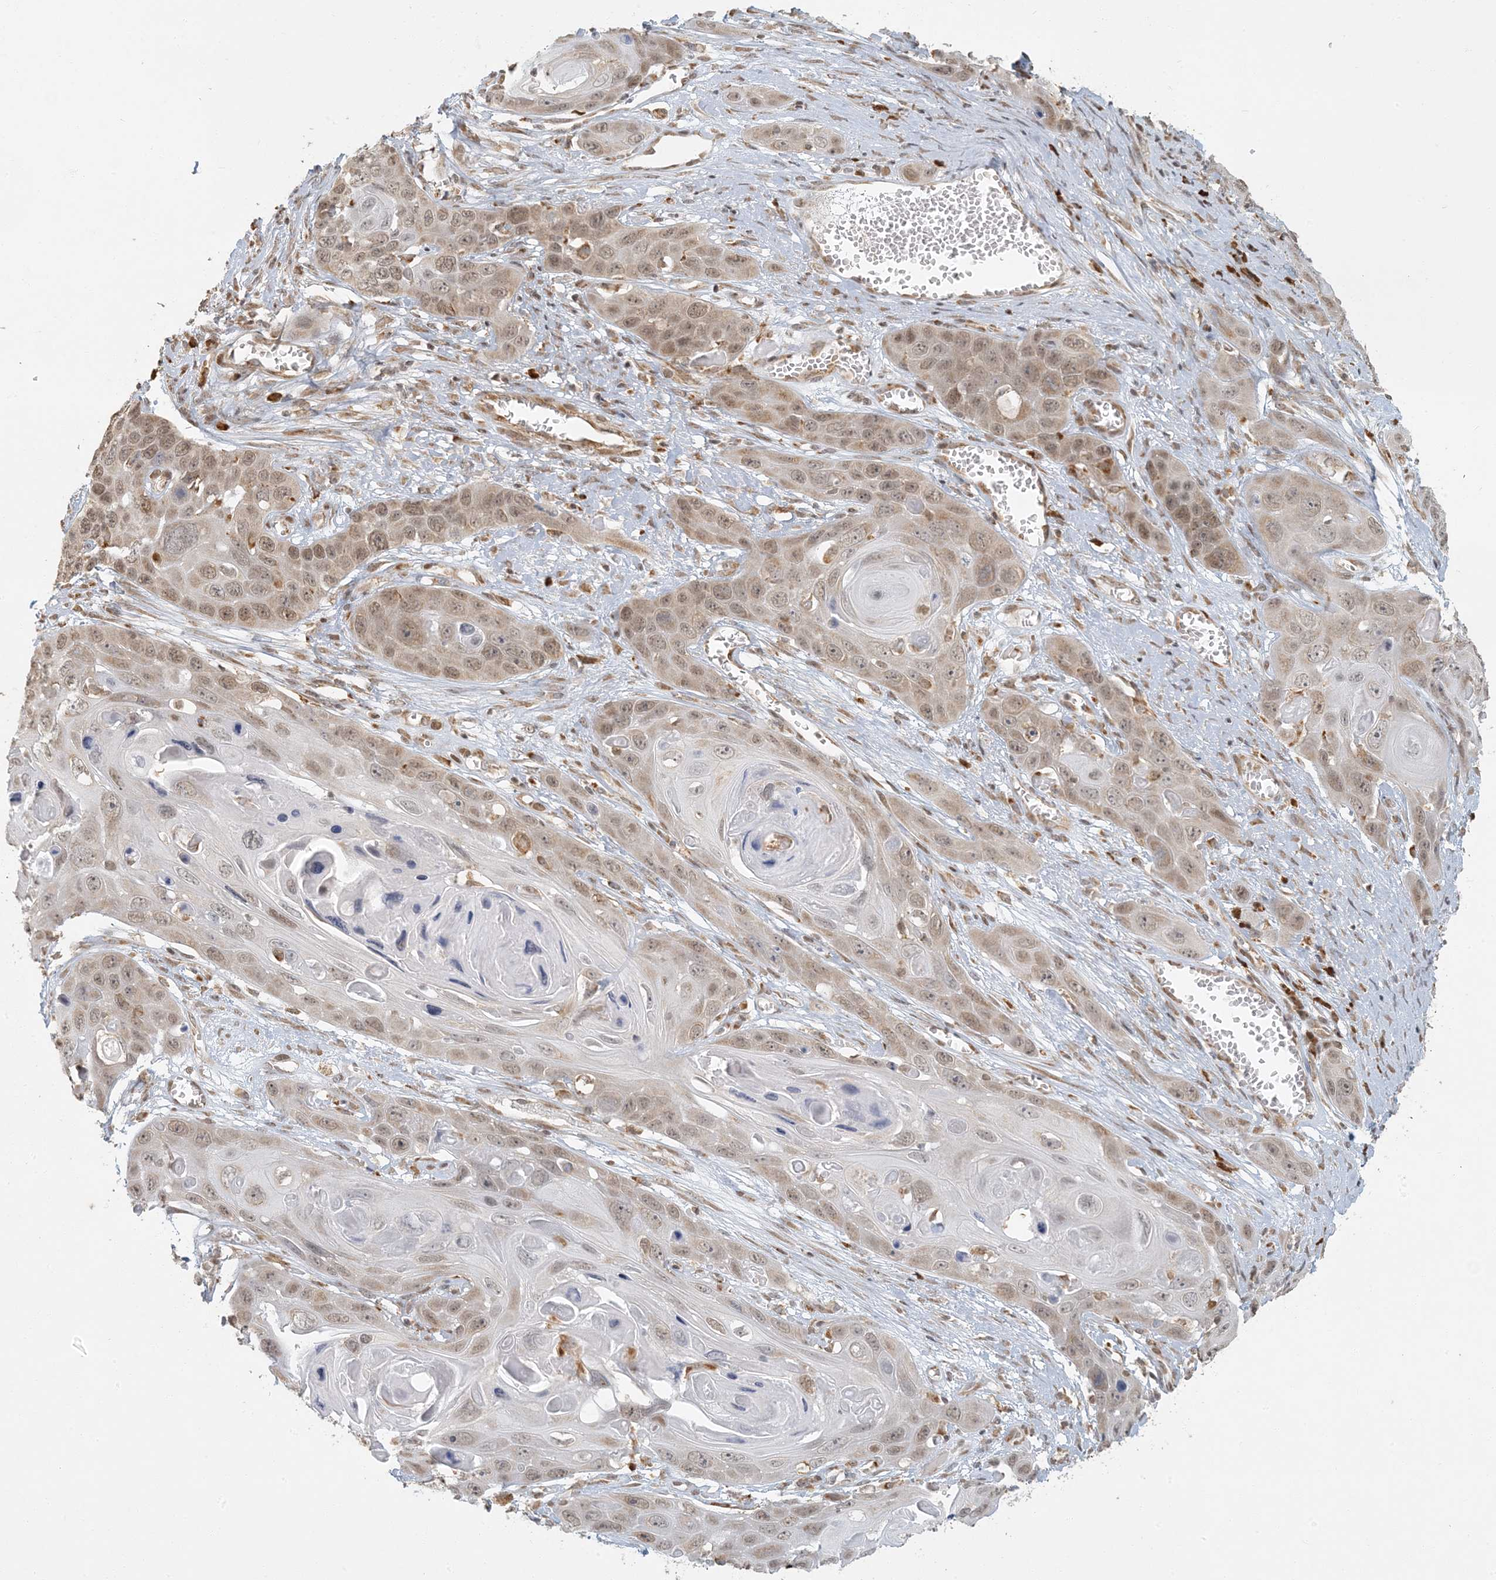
{"staining": {"intensity": "weak", "quantity": "25%-75%", "location": "nuclear"}, "tissue": "skin cancer", "cell_type": "Tumor cells", "image_type": "cancer", "snomed": [{"axis": "morphology", "description": "Squamous cell carcinoma, NOS"}, {"axis": "topography", "description": "Skin"}], "caption": "Immunohistochemical staining of human skin cancer (squamous cell carcinoma) shows weak nuclear protein positivity in about 25%-75% of tumor cells. The protein of interest is shown in brown color, while the nuclei are stained blue.", "gene": "AK9", "patient": {"sex": "male", "age": 55}}